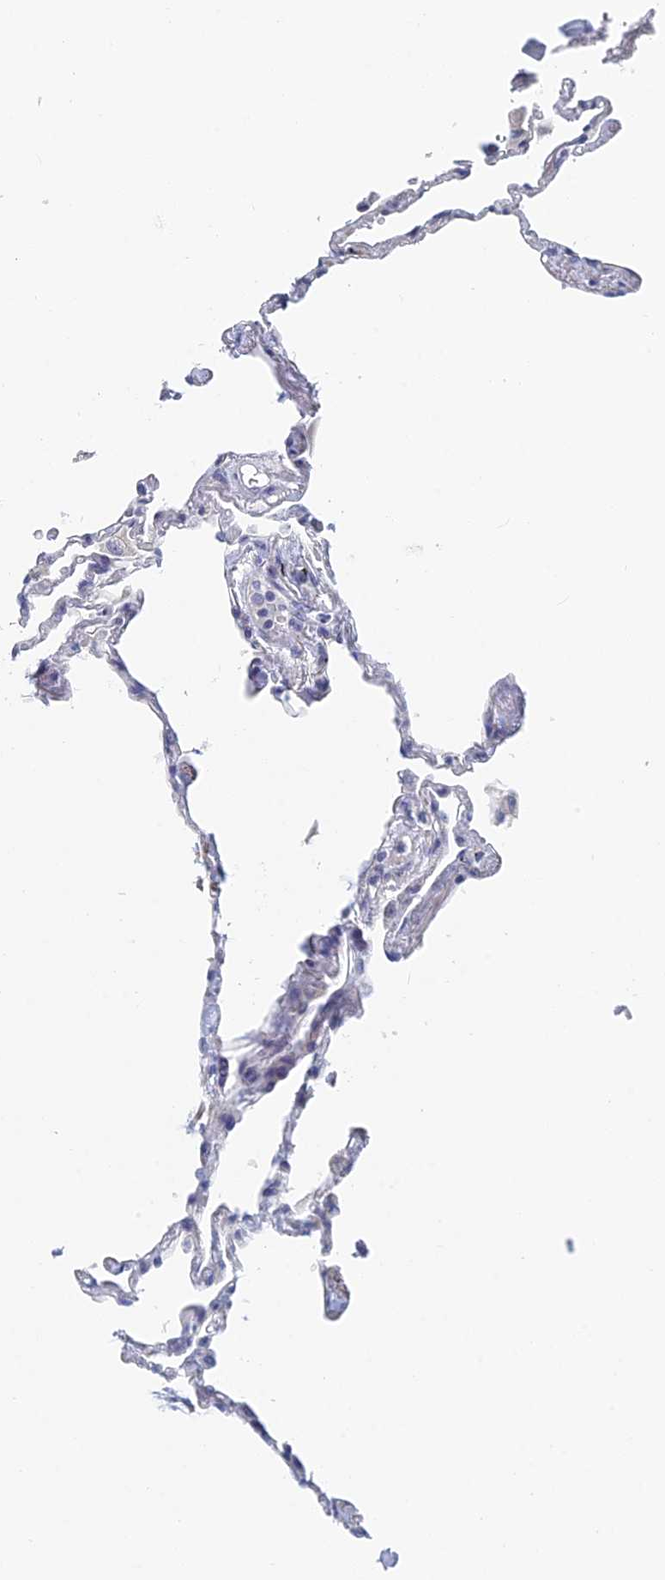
{"staining": {"intensity": "moderate", "quantity": "<25%", "location": "nuclear"}, "tissue": "lung", "cell_type": "Alveolar cells", "image_type": "normal", "snomed": [{"axis": "morphology", "description": "Normal tissue, NOS"}, {"axis": "topography", "description": "Lung"}], "caption": "Unremarkable lung shows moderate nuclear staining in about <25% of alveolar cells, visualized by immunohistochemistry. Using DAB (3,3'-diaminobenzidine) (brown) and hematoxylin (blue) stains, captured at high magnification using brightfield microscopy.", "gene": "GMNC", "patient": {"sex": "female", "age": 67}}